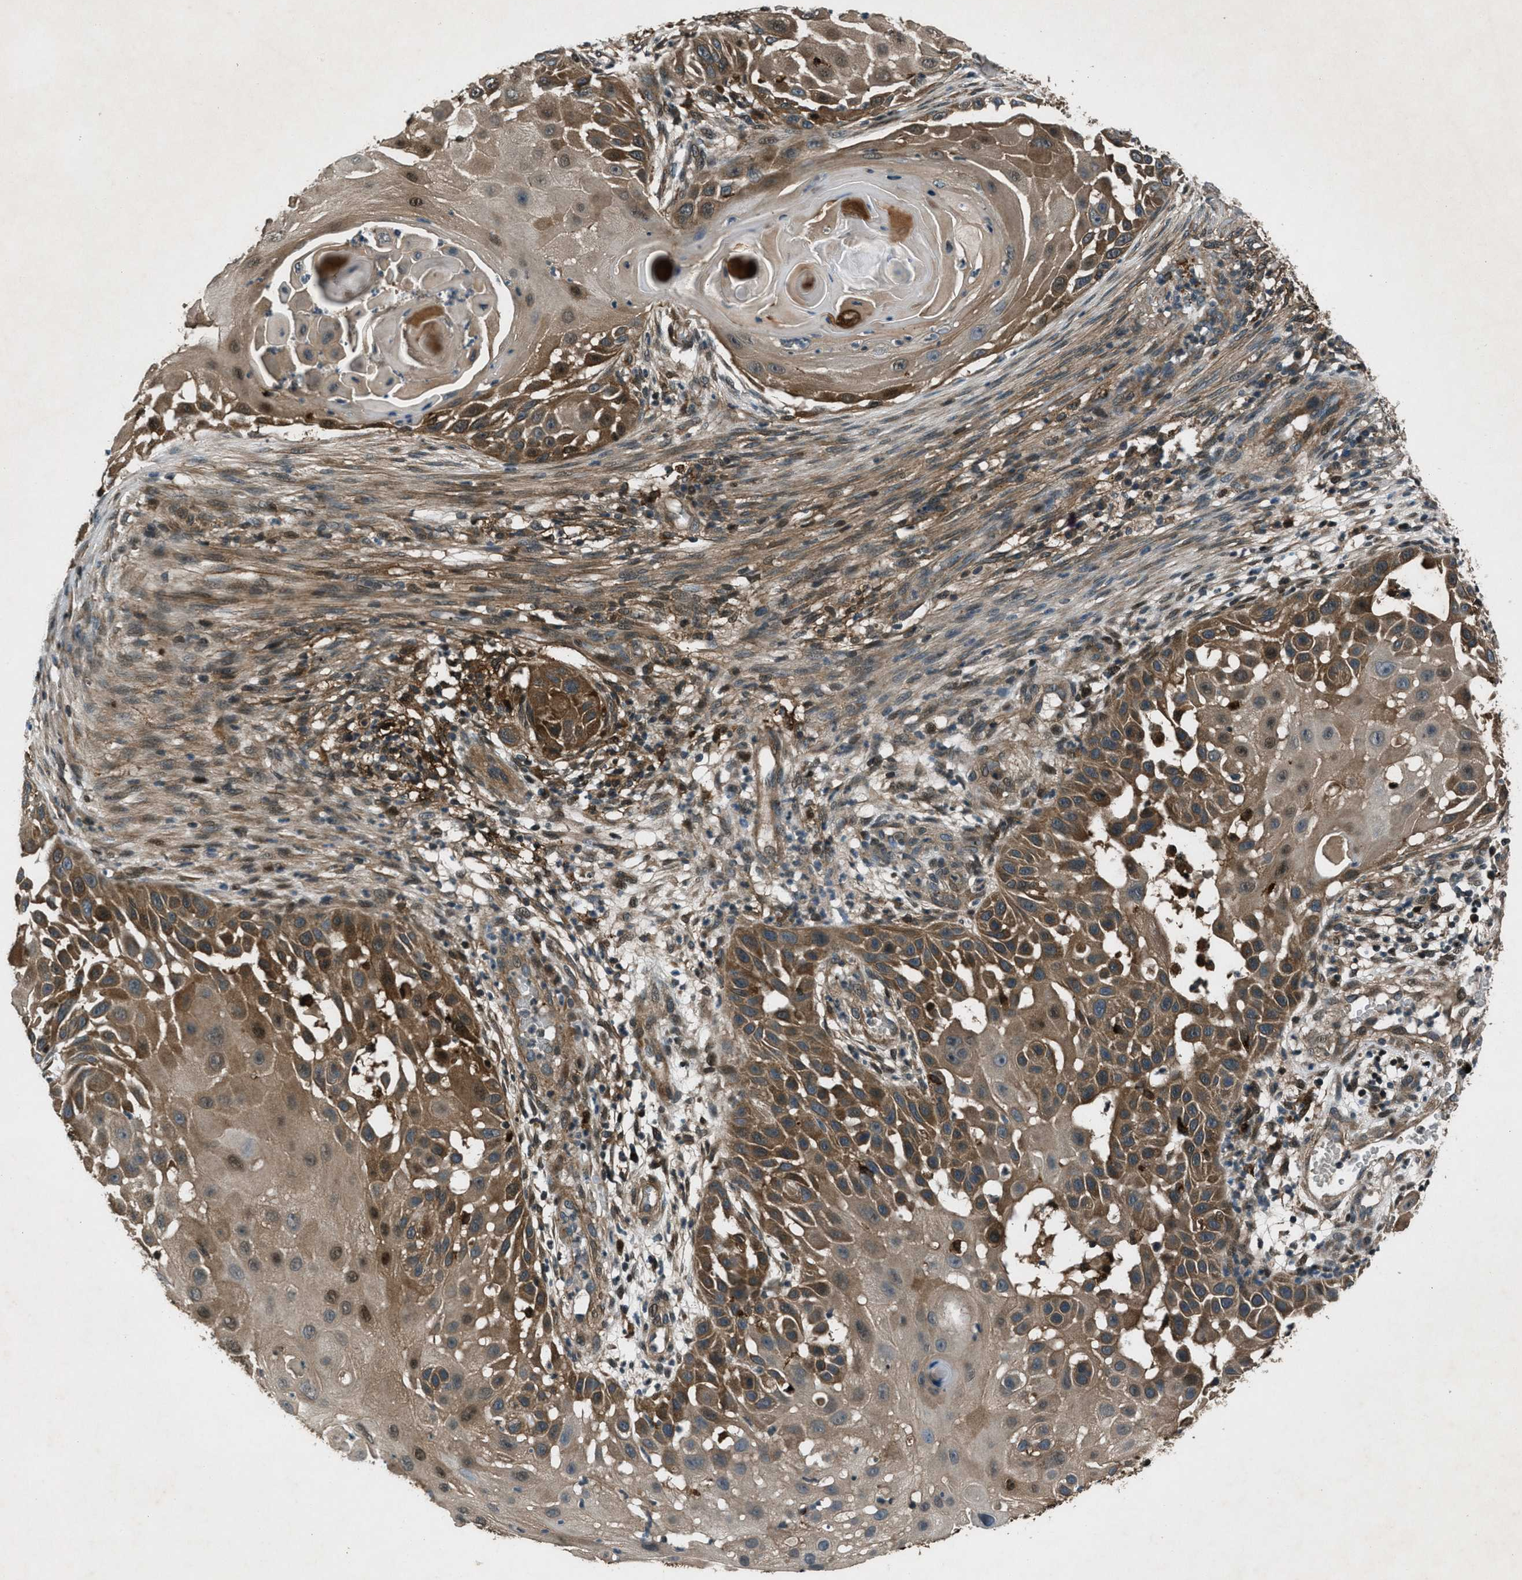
{"staining": {"intensity": "moderate", "quantity": ">75%", "location": "cytoplasmic/membranous"}, "tissue": "skin cancer", "cell_type": "Tumor cells", "image_type": "cancer", "snomed": [{"axis": "morphology", "description": "Squamous cell carcinoma, NOS"}, {"axis": "topography", "description": "Skin"}], "caption": "Skin cancer stained with a protein marker exhibits moderate staining in tumor cells.", "gene": "EPSTI1", "patient": {"sex": "female", "age": 44}}